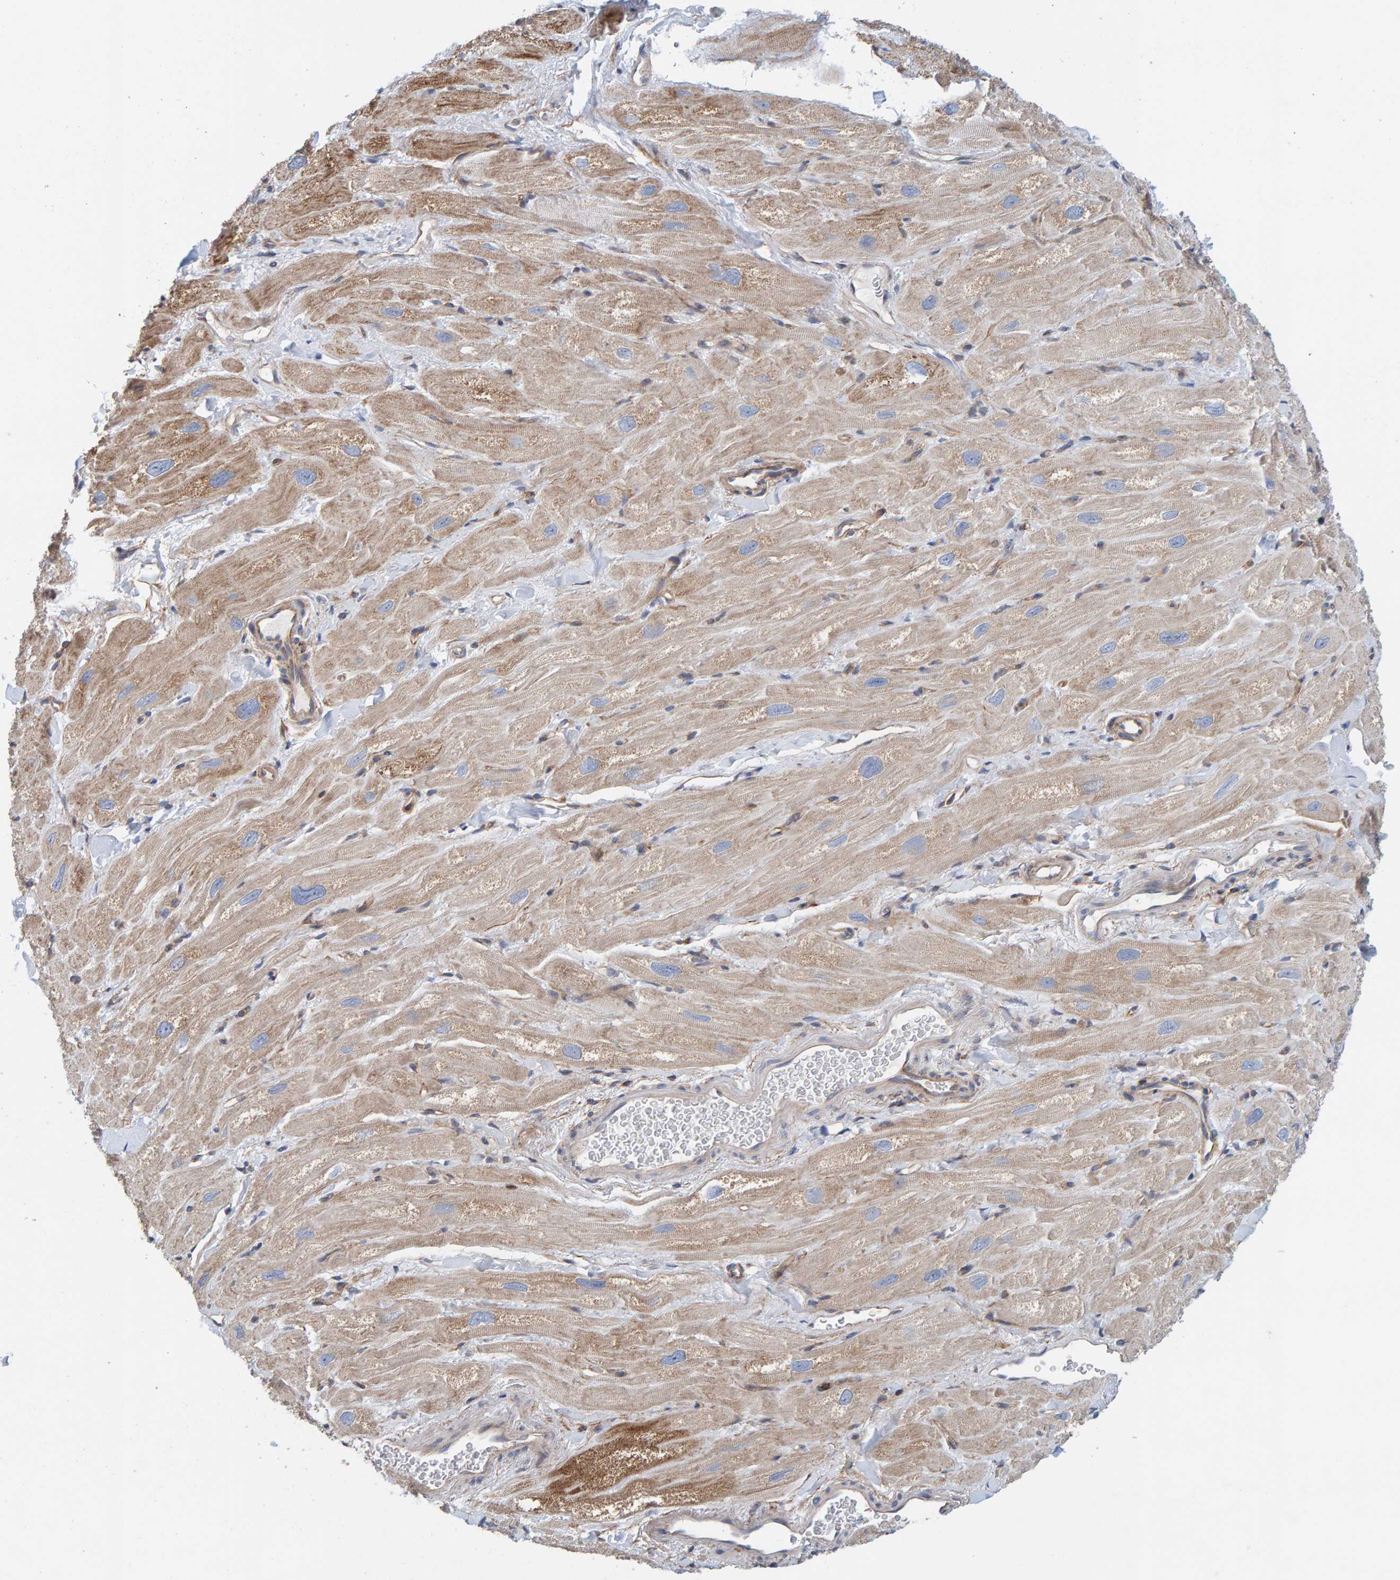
{"staining": {"intensity": "moderate", "quantity": "<25%", "location": "cytoplasmic/membranous"}, "tissue": "heart muscle", "cell_type": "Cardiomyocytes", "image_type": "normal", "snomed": [{"axis": "morphology", "description": "Normal tissue, NOS"}, {"axis": "topography", "description": "Heart"}], "caption": "Heart muscle stained with a protein marker displays moderate staining in cardiomyocytes.", "gene": "RGP1", "patient": {"sex": "male", "age": 49}}